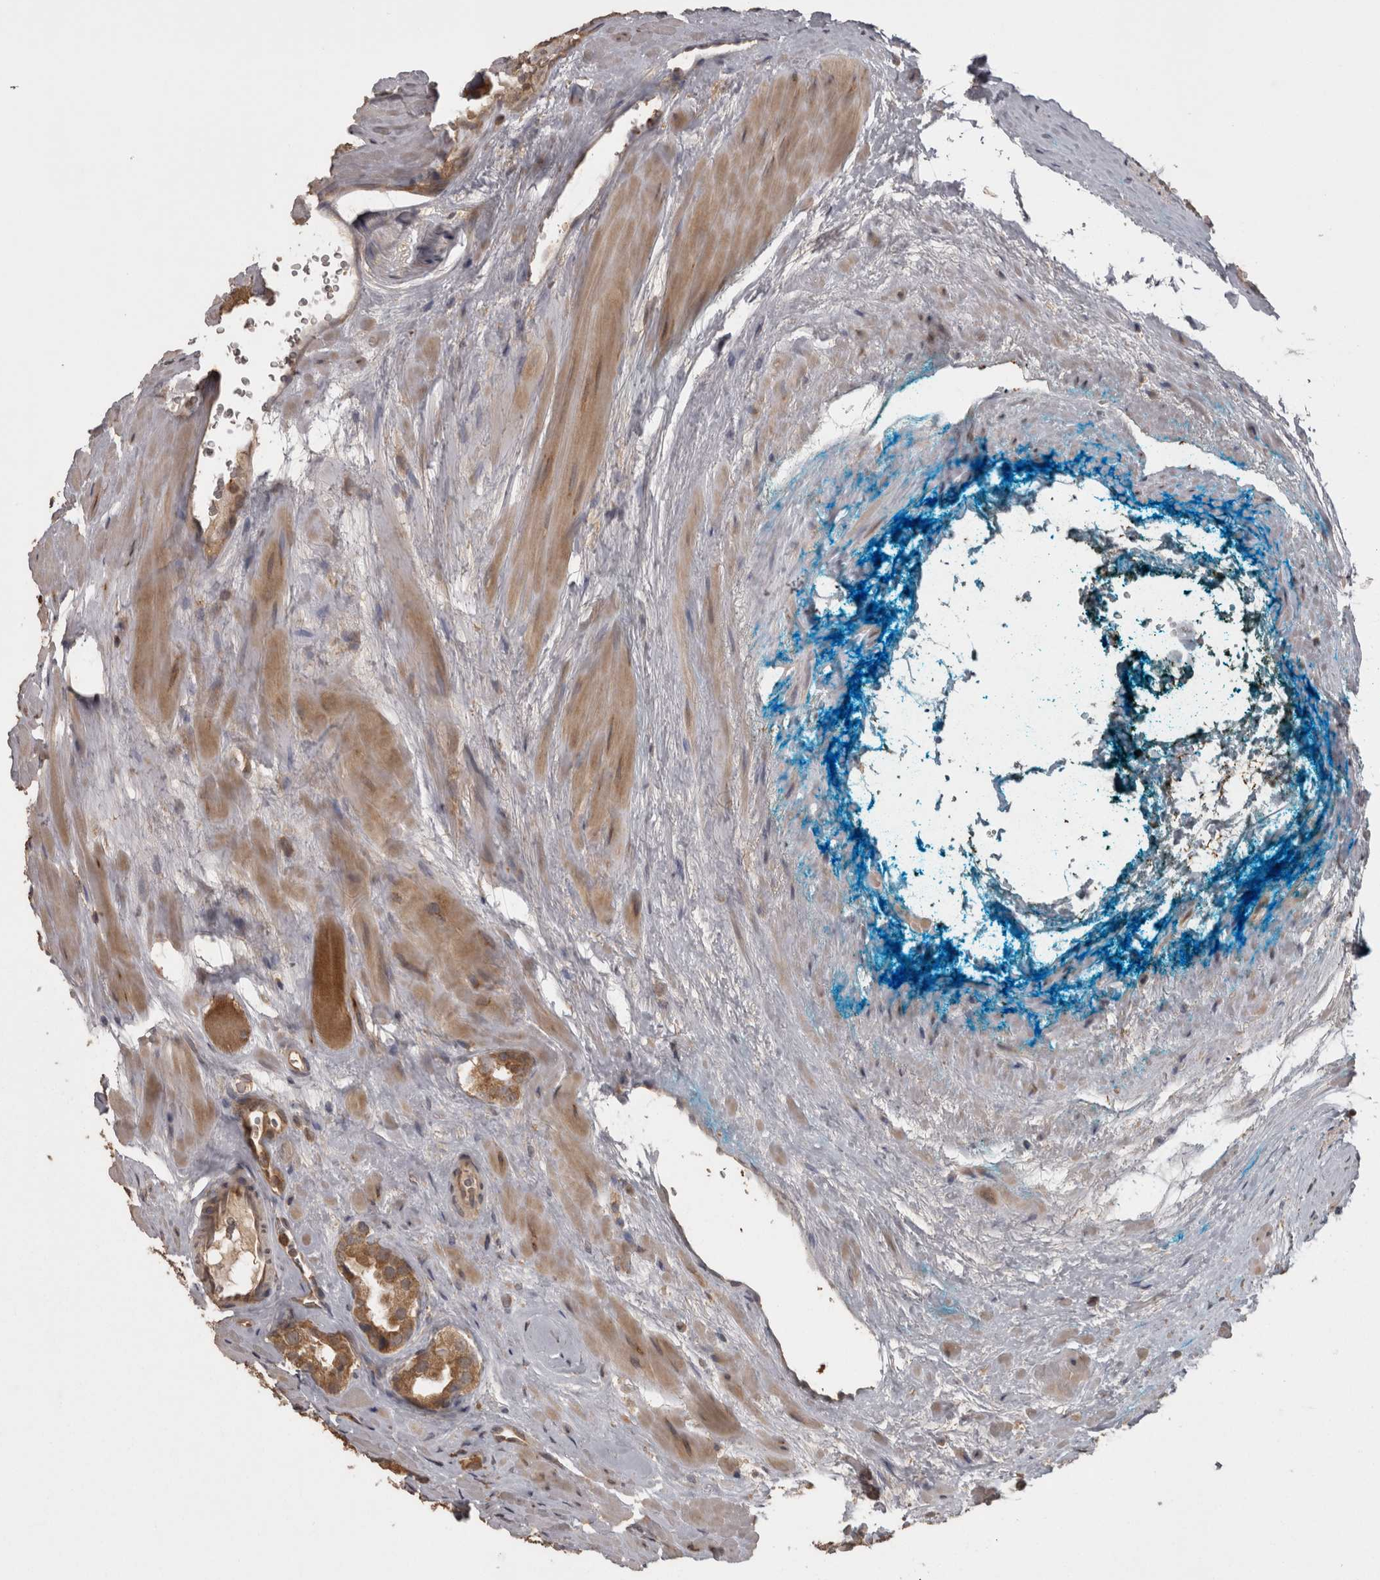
{"staining": {"intensity": "moderate", "quantity": ">75%", "location": "cytoplasmic/membranous"}, "tissue": "prostate cancer", "cell_type": "Tumor cells", "image_type": "cancer", "snomed": [{"axis": "morphology", "description": "Adenocarcinoma, High grade"}, {"axis": "topography", "description": "Prostate"}], "caption": "Human prostate high-grade adenocarcinoma stained for a protein (brown) demonstrates moderate cytoplasmic/membranous positive expression in about >75% of tumor cells.", "gene": "MICU3", "patient": {"sex": "male", "age": 63}}